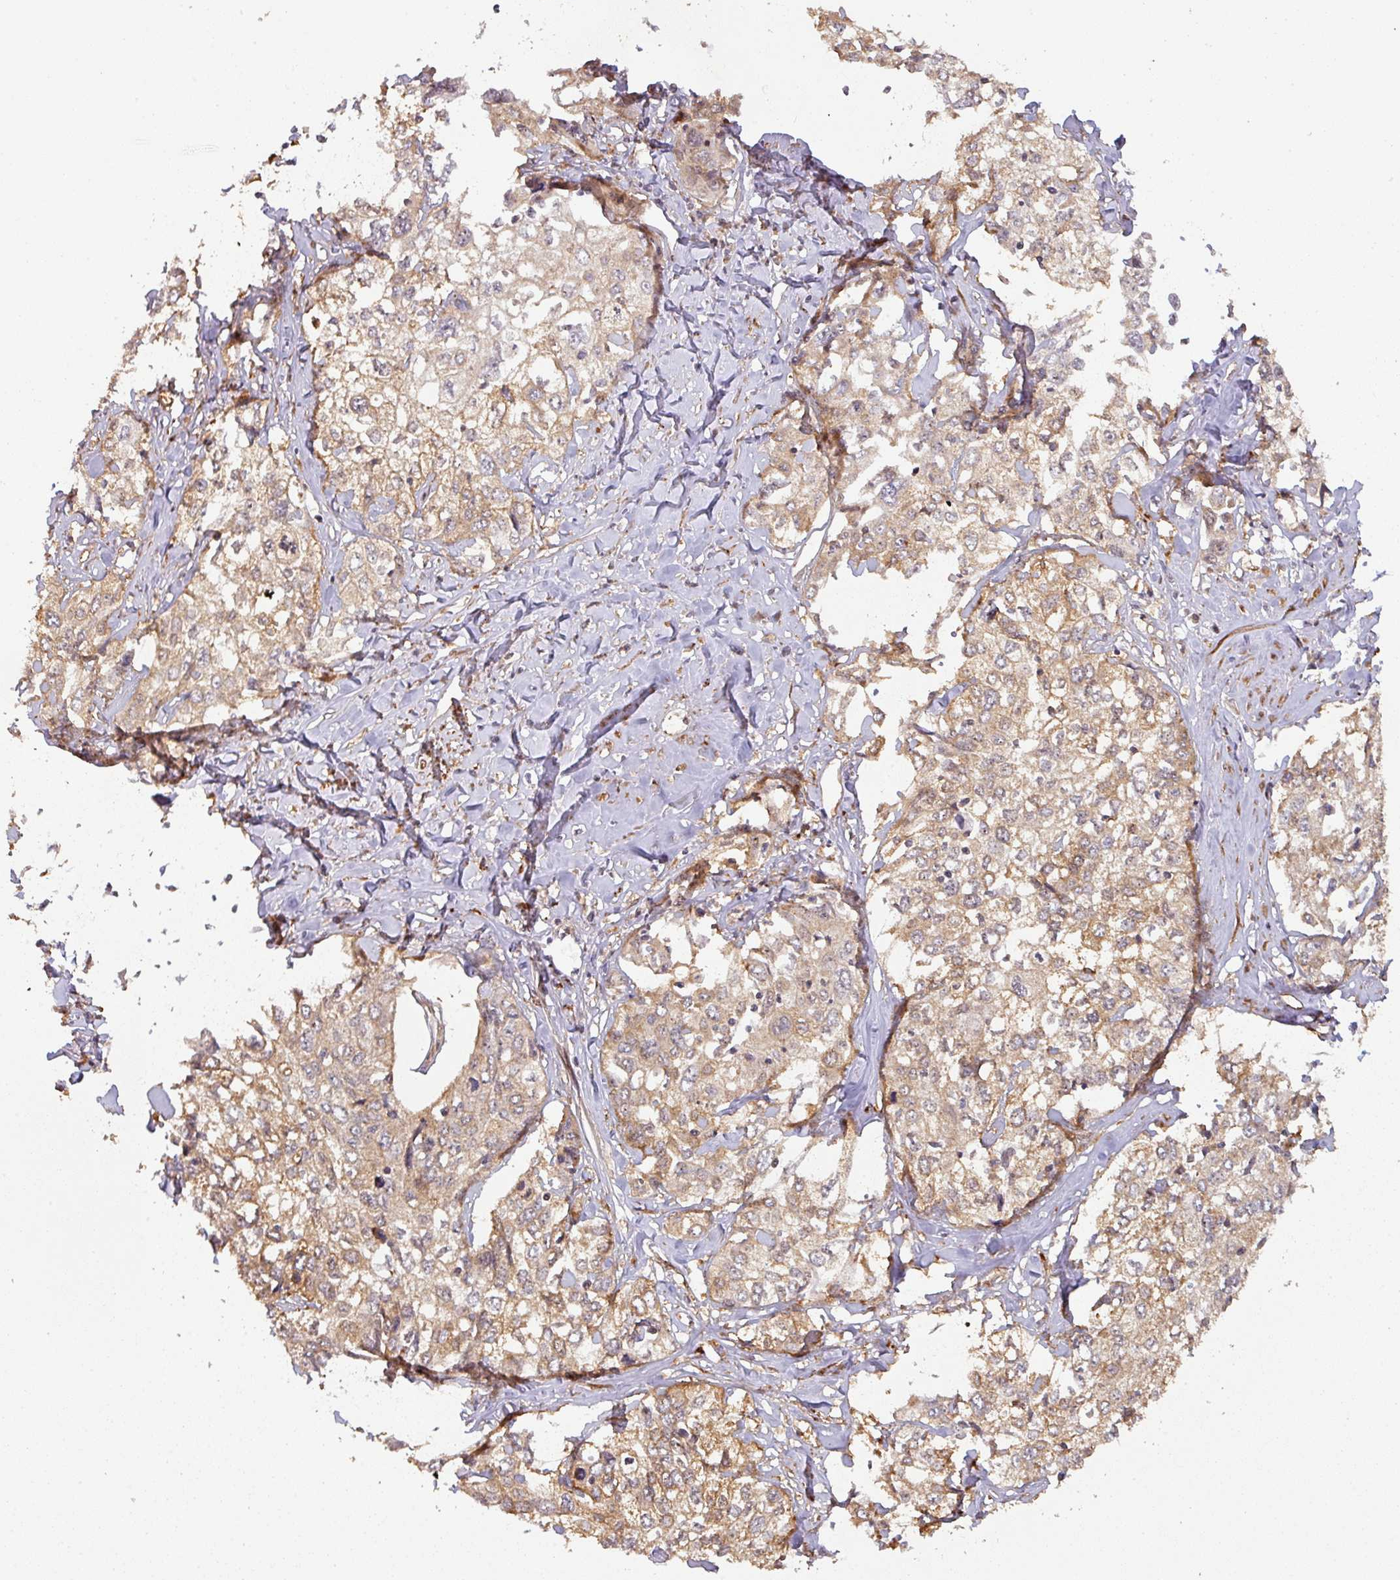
{"staining": {"intensity": "moderate", "quantity": ">75%", "location": "cytoplasmic/membranous"}, "tissue": "cervical cancer", "cell_type": "Tumor cells", "image_type": "cancer", "snomed": [{"axis": "morphology", "description": "Squamous cell carcinoma, NOS"}, {"axis": "topography", "description": "Cervix"}], "caption": "This image displays cervical cancer stained with IHC to label a protein in brown. The cytoplasmic/membranous of tumor cells show moderate positivity for the protein. Nuclei are counter-stained blue.", "gene": "ZNF322", "patient": {"sex": "female", "age": 31}}